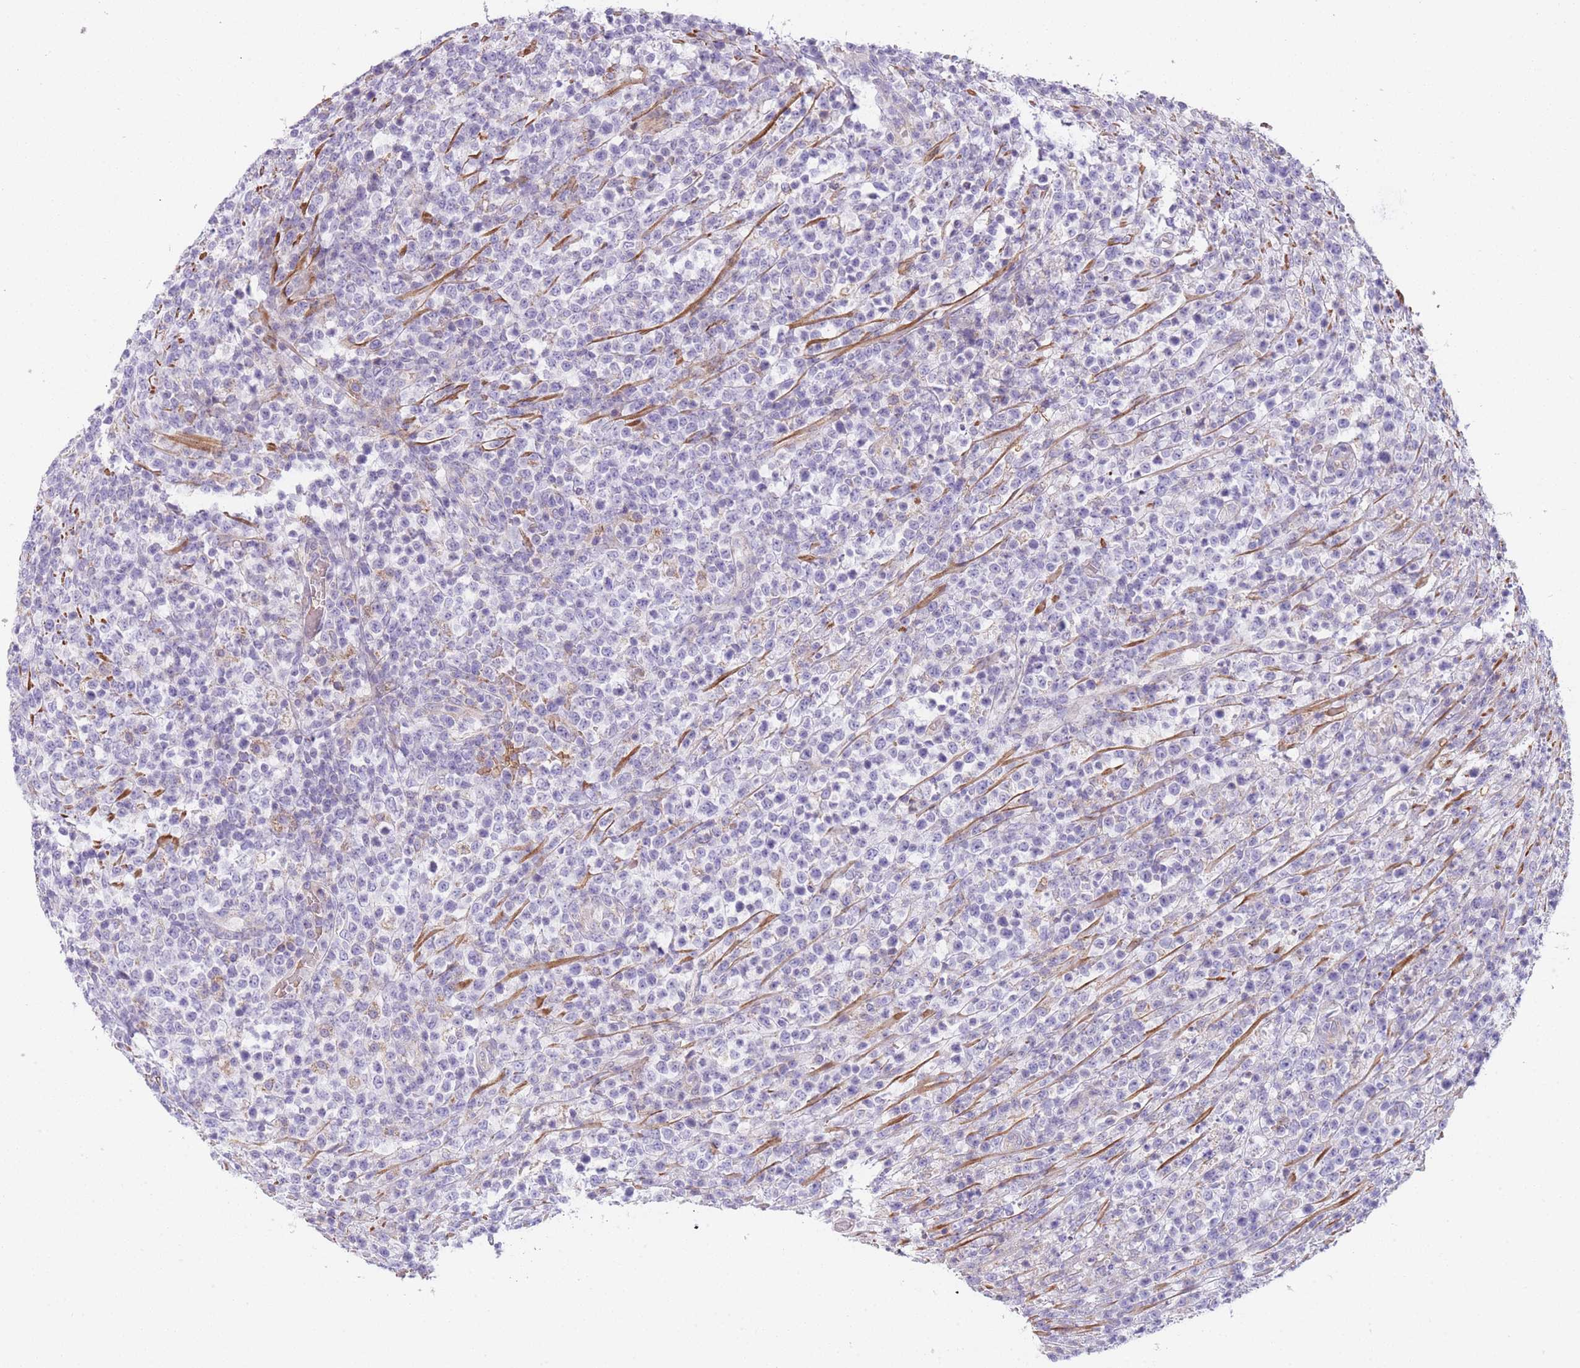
{"staining": {"intensity": "negative", "quantity": "none", "location": "none"}, "tissue": "lymphoma", "cell_type": "Tumor cells", "image_type": "cancer", "snomed": [{"axis": "morphology", "description": "Malignant lymphoma, non-Hodgkin's type, High grade"}, {"axis": "topography", "description": "Colon"}], "caption": "The IHC micrograph has no significant expression in tumor cells of lymphoma tissue.", "gene": "SMPD4", "patient": {"sex": "female", "age": 53}}